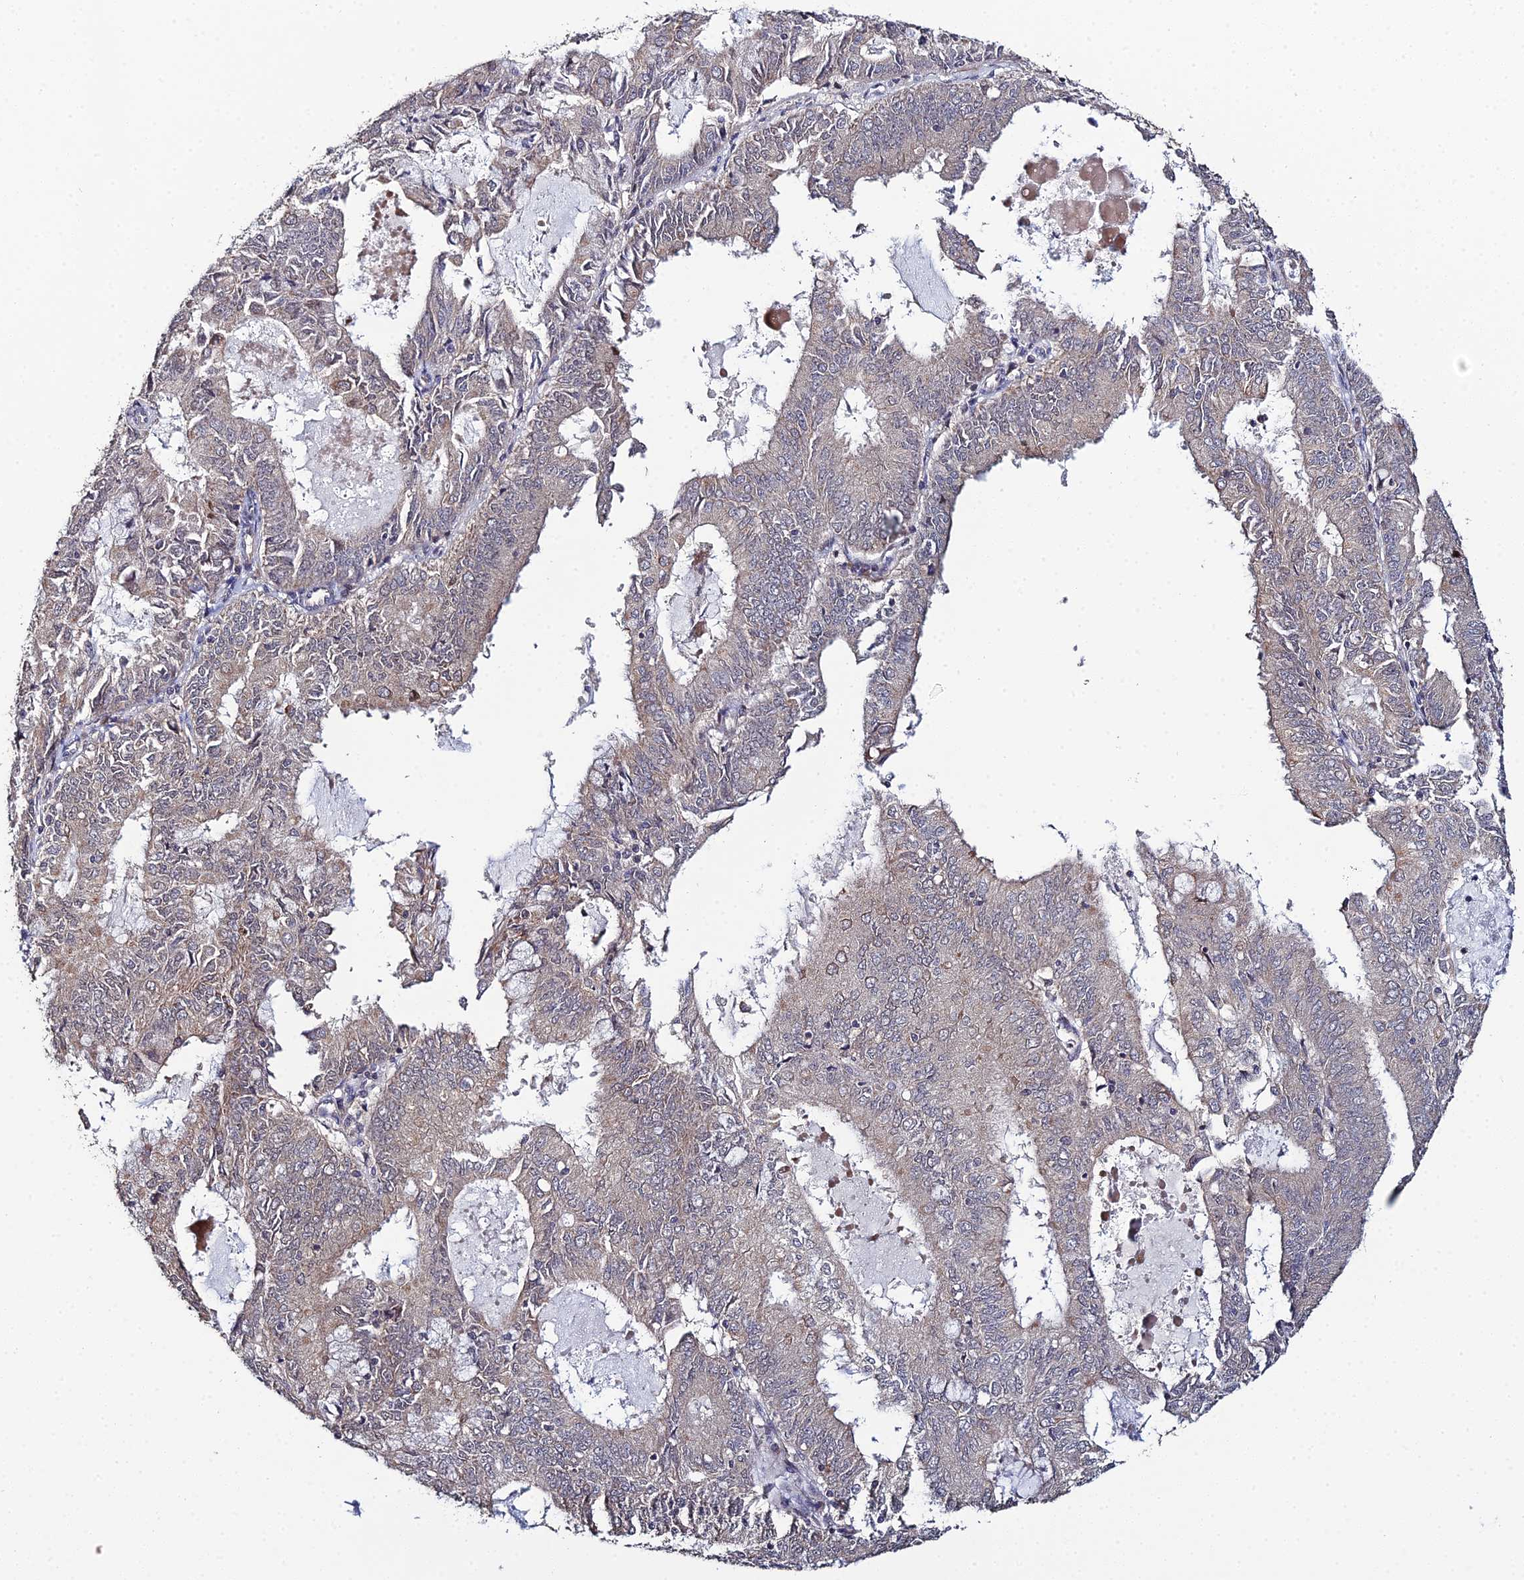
{"staining": {"intensity": "weak", "quantity": "<25%", "location": "cytoplasmic/membranous"}, "tissue": "endometrial cancer", "cell_type": "Tumor cells", "image_type": "cancer", "snomed": [{"axis": "morphology", "description": "Adenocarcinoma, NOS"}, {"axis": "topography", "description": "Endometrium"}], "caption": "This is an IHC histopathology image of human endometrial cancer (adenocarcinoma). There is no expression in tumor cells.", "gene": "ERCC5", "patient": {"sex": "female", "age": 57}}